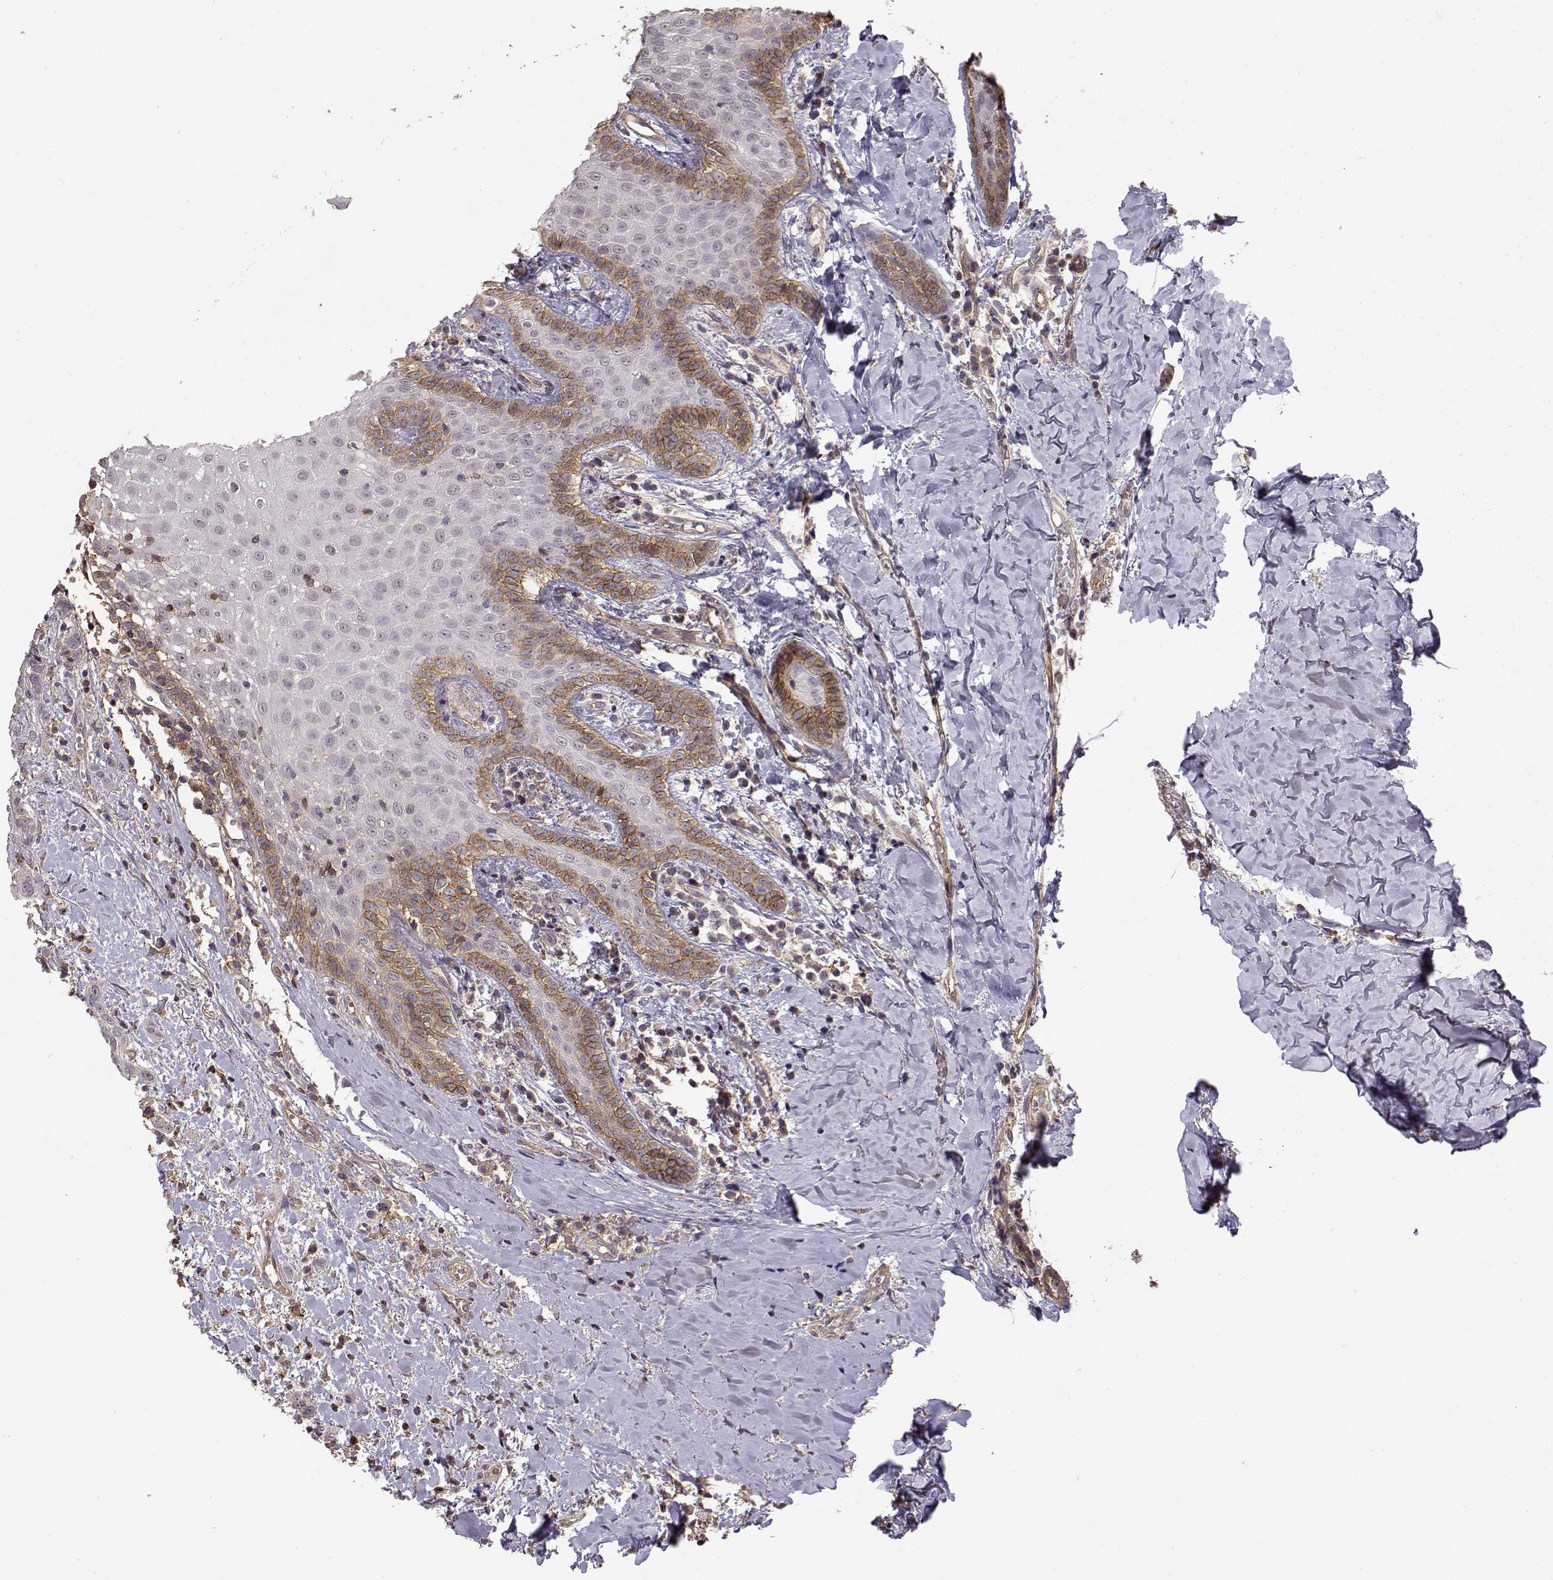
{"staining": {"intensity": "negative", "quantity": "none", "location": "none"}, "tissue": "head and neck cancer", "cell_type": "Tumor cells", "image_type": "cancer", "snomed": [{"axis": "morphology", "description": "Normal tissue, NOS"}, {"axis": "morphology", "description": "Squamous cell carcinoma, NOS"}, {"axis": "topography", "description": "Oral tissue"}, {"axis": "topography", "description": "Salivary gland"}, {"axis": "topography", "description": "Head-Neck"}], "caption": "The micrograph shows no significant positivity in tumor cells of head and neck cancer (squamous cell carcinoma). The staining was performed using DAB to visualize the protein expression in brown, while the nuclei were stained in blue with hematoxylin (Magnification: 20x).", "gene": "IFITM1", "patient": {"sex": "female", "age": 62}}